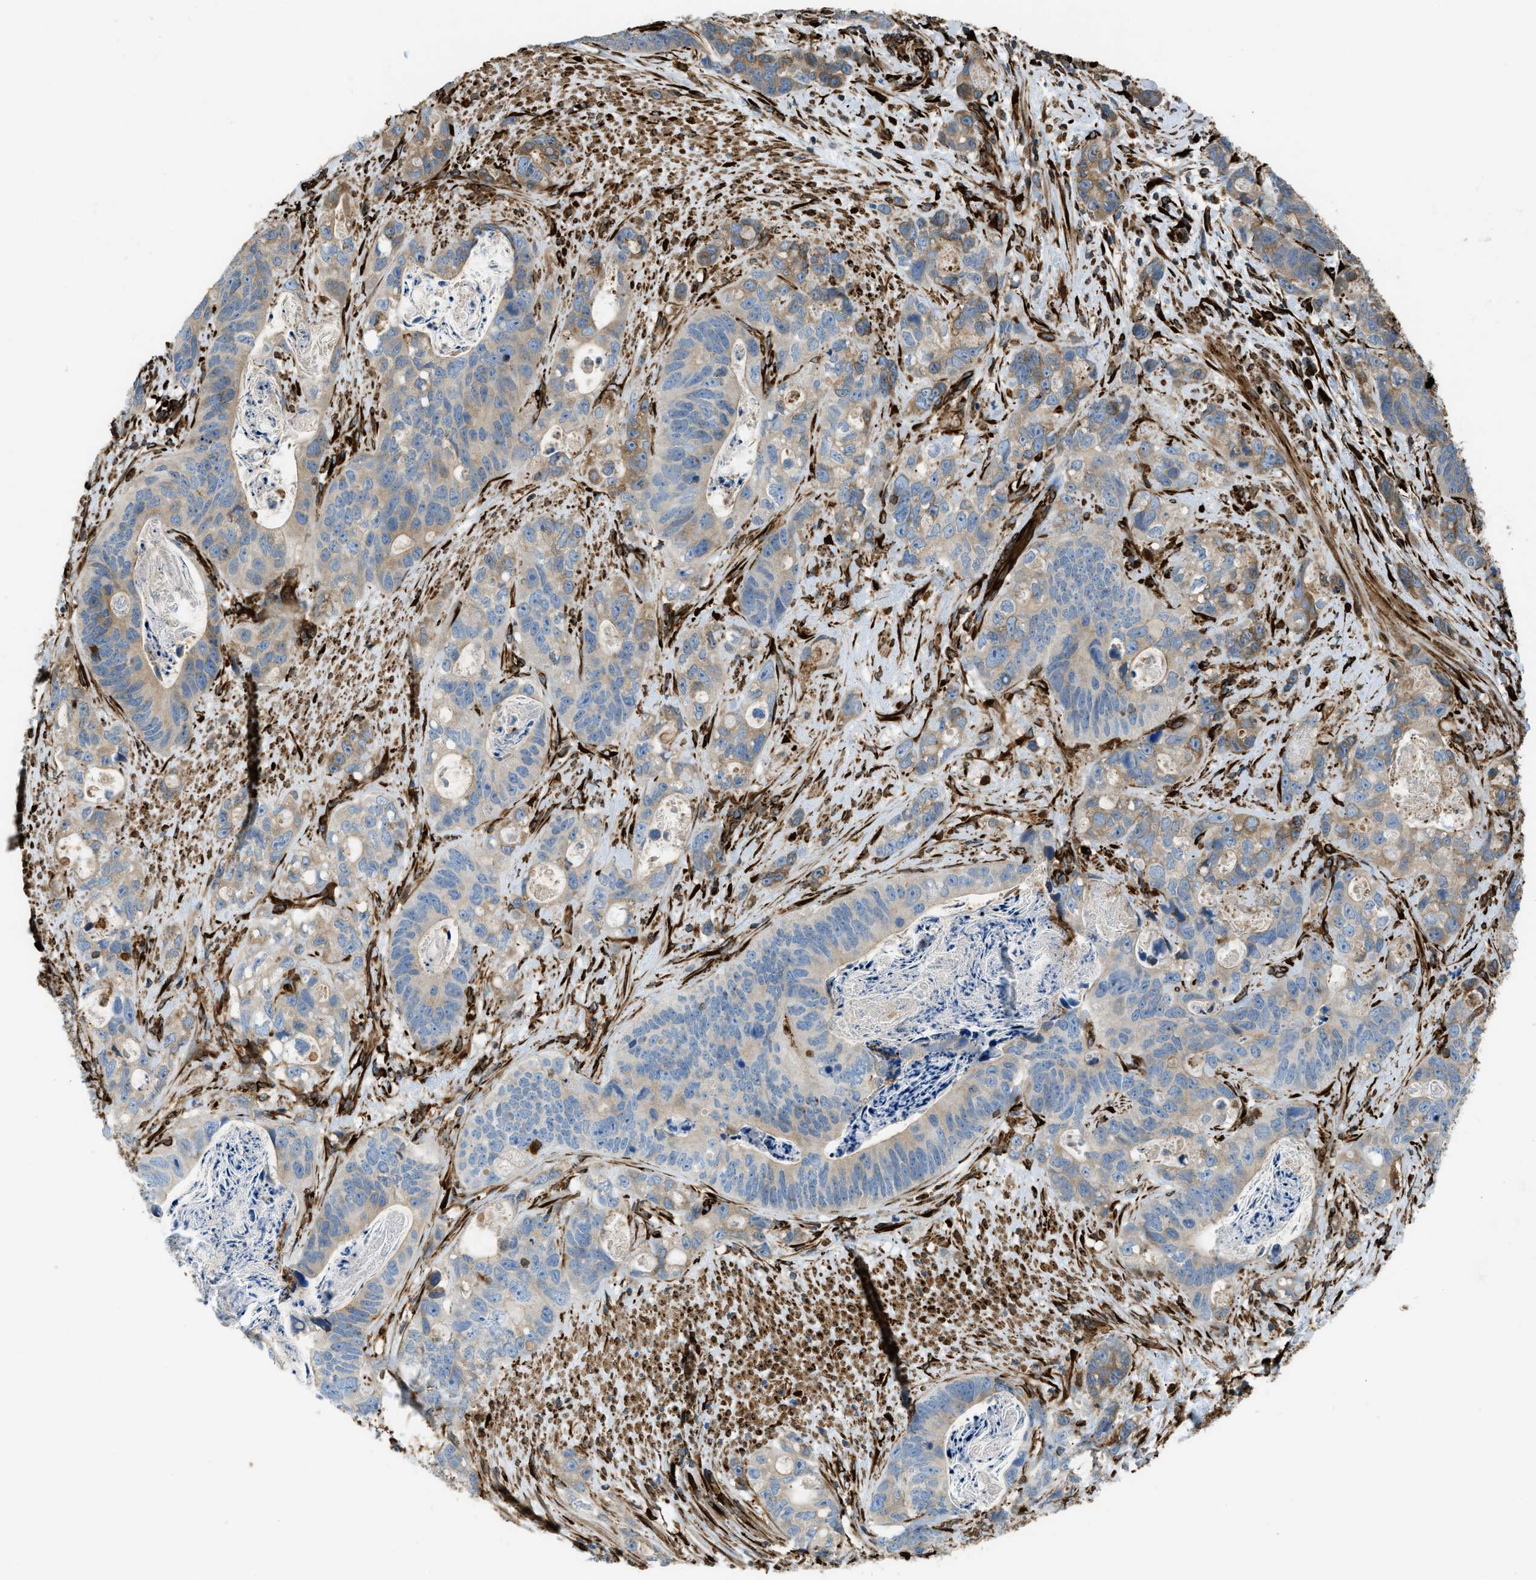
{"staining": {"intensity": "weak", "quantity": "25%-75%", "location": "cytoplasmic/membranous"}, "tissue": "stomach cancer", "cell_type": "Tumor cells", "image_type": "cancer", "snomed": [{"axis": "morphology", "description": "Normal tissue, NOS"}, {"axis": "morphology", "description": "Adenocarcinoma, NOS"}, {"axis": "topography", "description": "Stomach"}], "caption": "Human stomach cancer stained with a protein marker reveals weak staining in tumor cells.", "gene": "BEX3", "patient": {"sex": "female", "age": 89}}